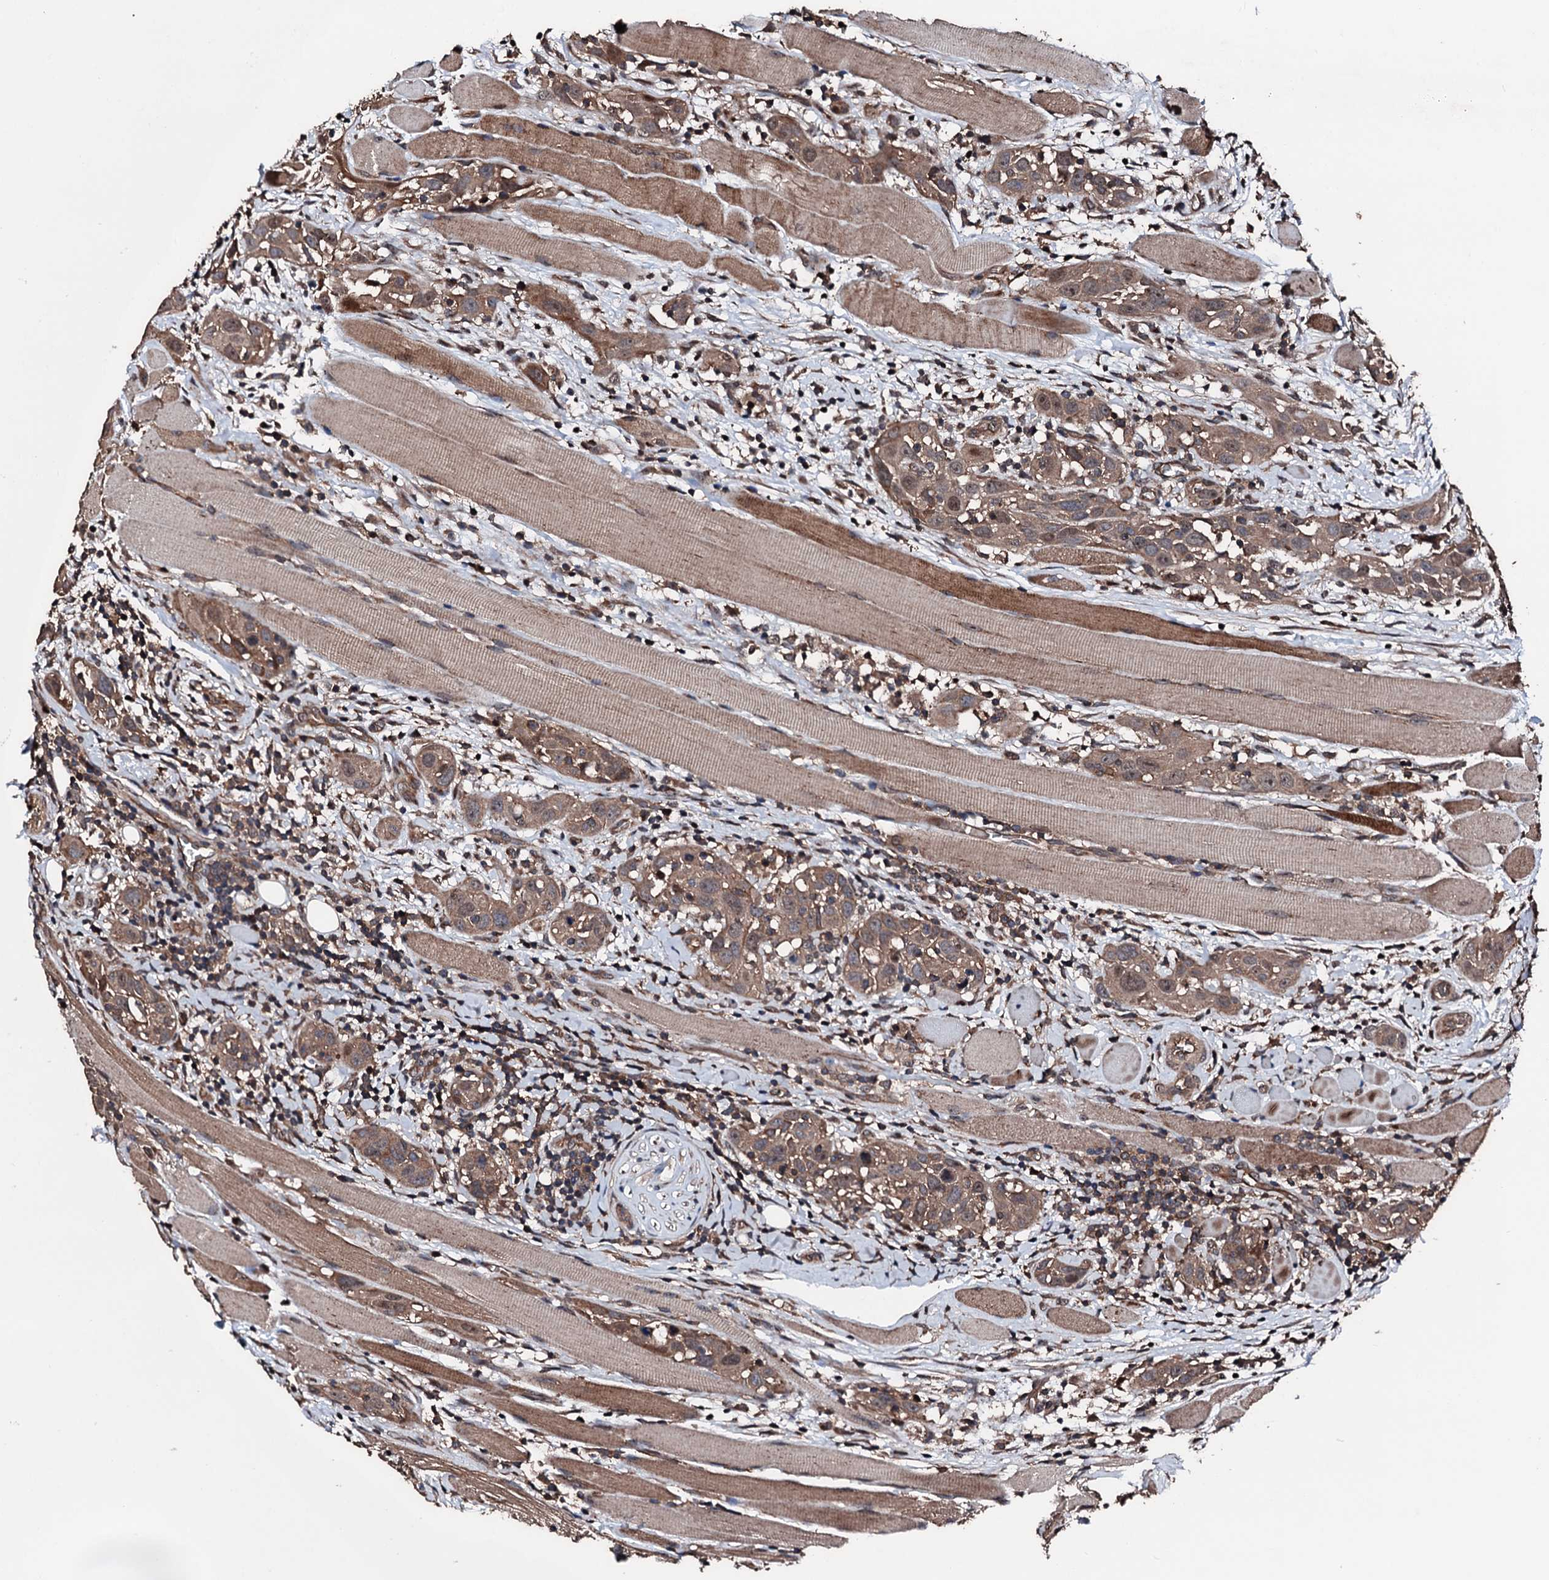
{"staining": {"intensity": "moderate", "quantity": ">75%", "location": "cytoplasmic/membranous,nuclear"}, "tissue": "head and neck cancer", "cell_type": "Tumor cells", "image_type": "cancer", "snomed": [{"axis": "morphology", "description": "Squamous cell carcinoma, NOS"}, {"axis": "topography", "description": "Oral tissue"}, {"axis": "topography", "description": "Head-Neck"}], "caption": "Brown immunohistochemical staining in head and neck squamous cell carcinoma demonstrates moderate cytoplasmic/membranous and nuclear expression in about >75% of tumor cells.", "gene": "KIF18A", "patient": {"sex": "female", "age": 50}}